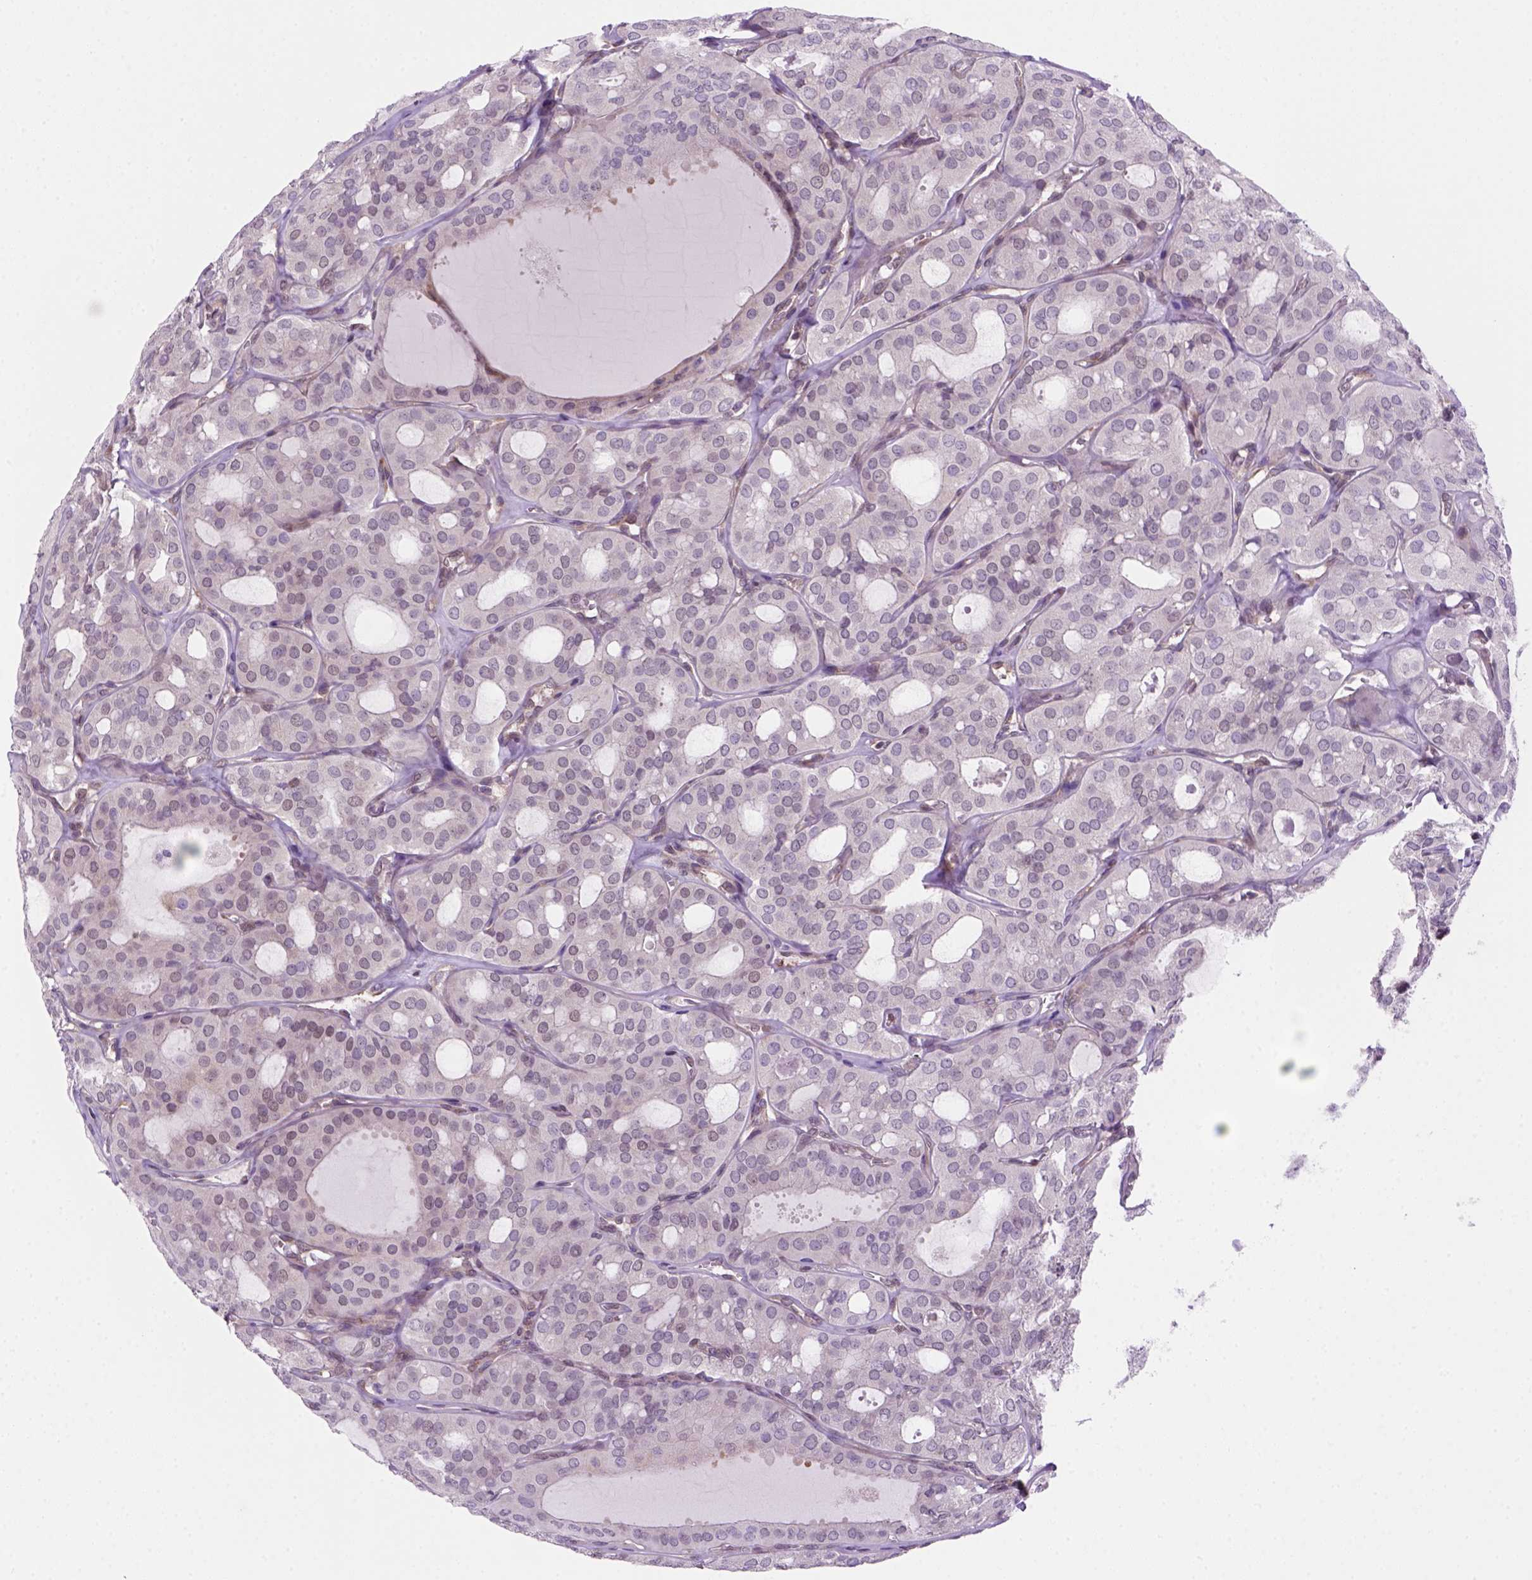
{"staining": {"intensity": "negative", "quantity": "none", "location": "none"}, "tissue": "thyroid cancer", "cell_type": "Tumor cells", "image_type": "cancer", "snomed": [{"axis": "morphology", "description": "Follicular adenoma carcinoma, NOS"}, {"axis": "topography", "description": "Thyroid gland"}], "caption": "This is an IHC image of human thyroid cancer. There is no positivity in tumor cells.", "gene": "MGMT", "patient": {"sex": "male", "age": 75}}